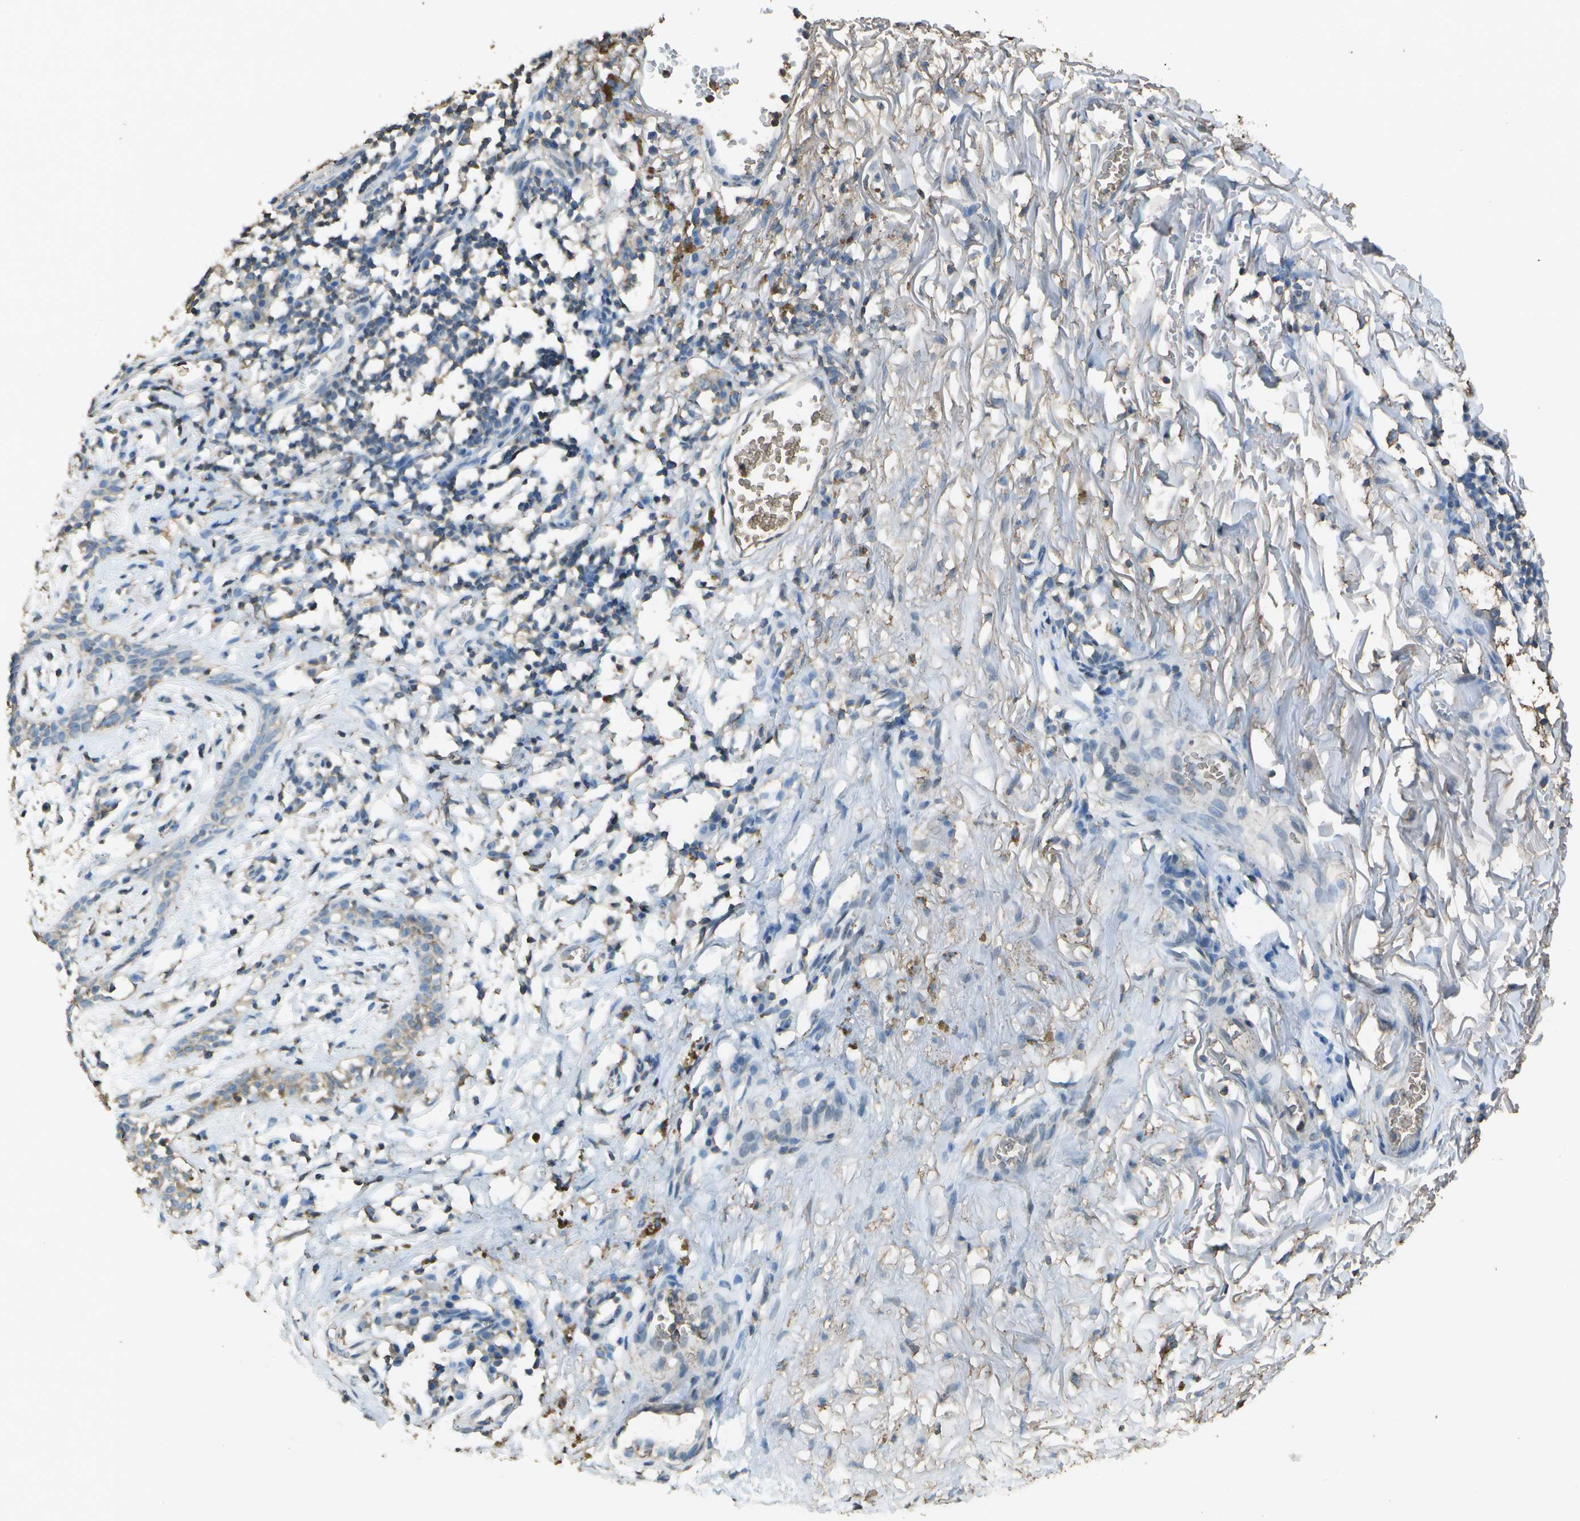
{"staining": {"intensity": "weak", "quantity": "<25%", "location": "cytoplasmic/membranous"}, "tissue": "skin cancer", "cell_type": "Tumor cells", "image_type": "cancer", "snomed": [{"axis": "morphology", "description": "Basal cell carcinoma"}, {"axis": "topography", "description": "Skin"}], "caption": "An immunohistochemistry (IHC) micrograph of skin cancer (basal cell carcinoma) is shown. There is no staining in tumor cells of skin cancer (basal cell carcinoma).", "gene": "CYP4F11", "patient": {"sex": "male", "age": 85}}